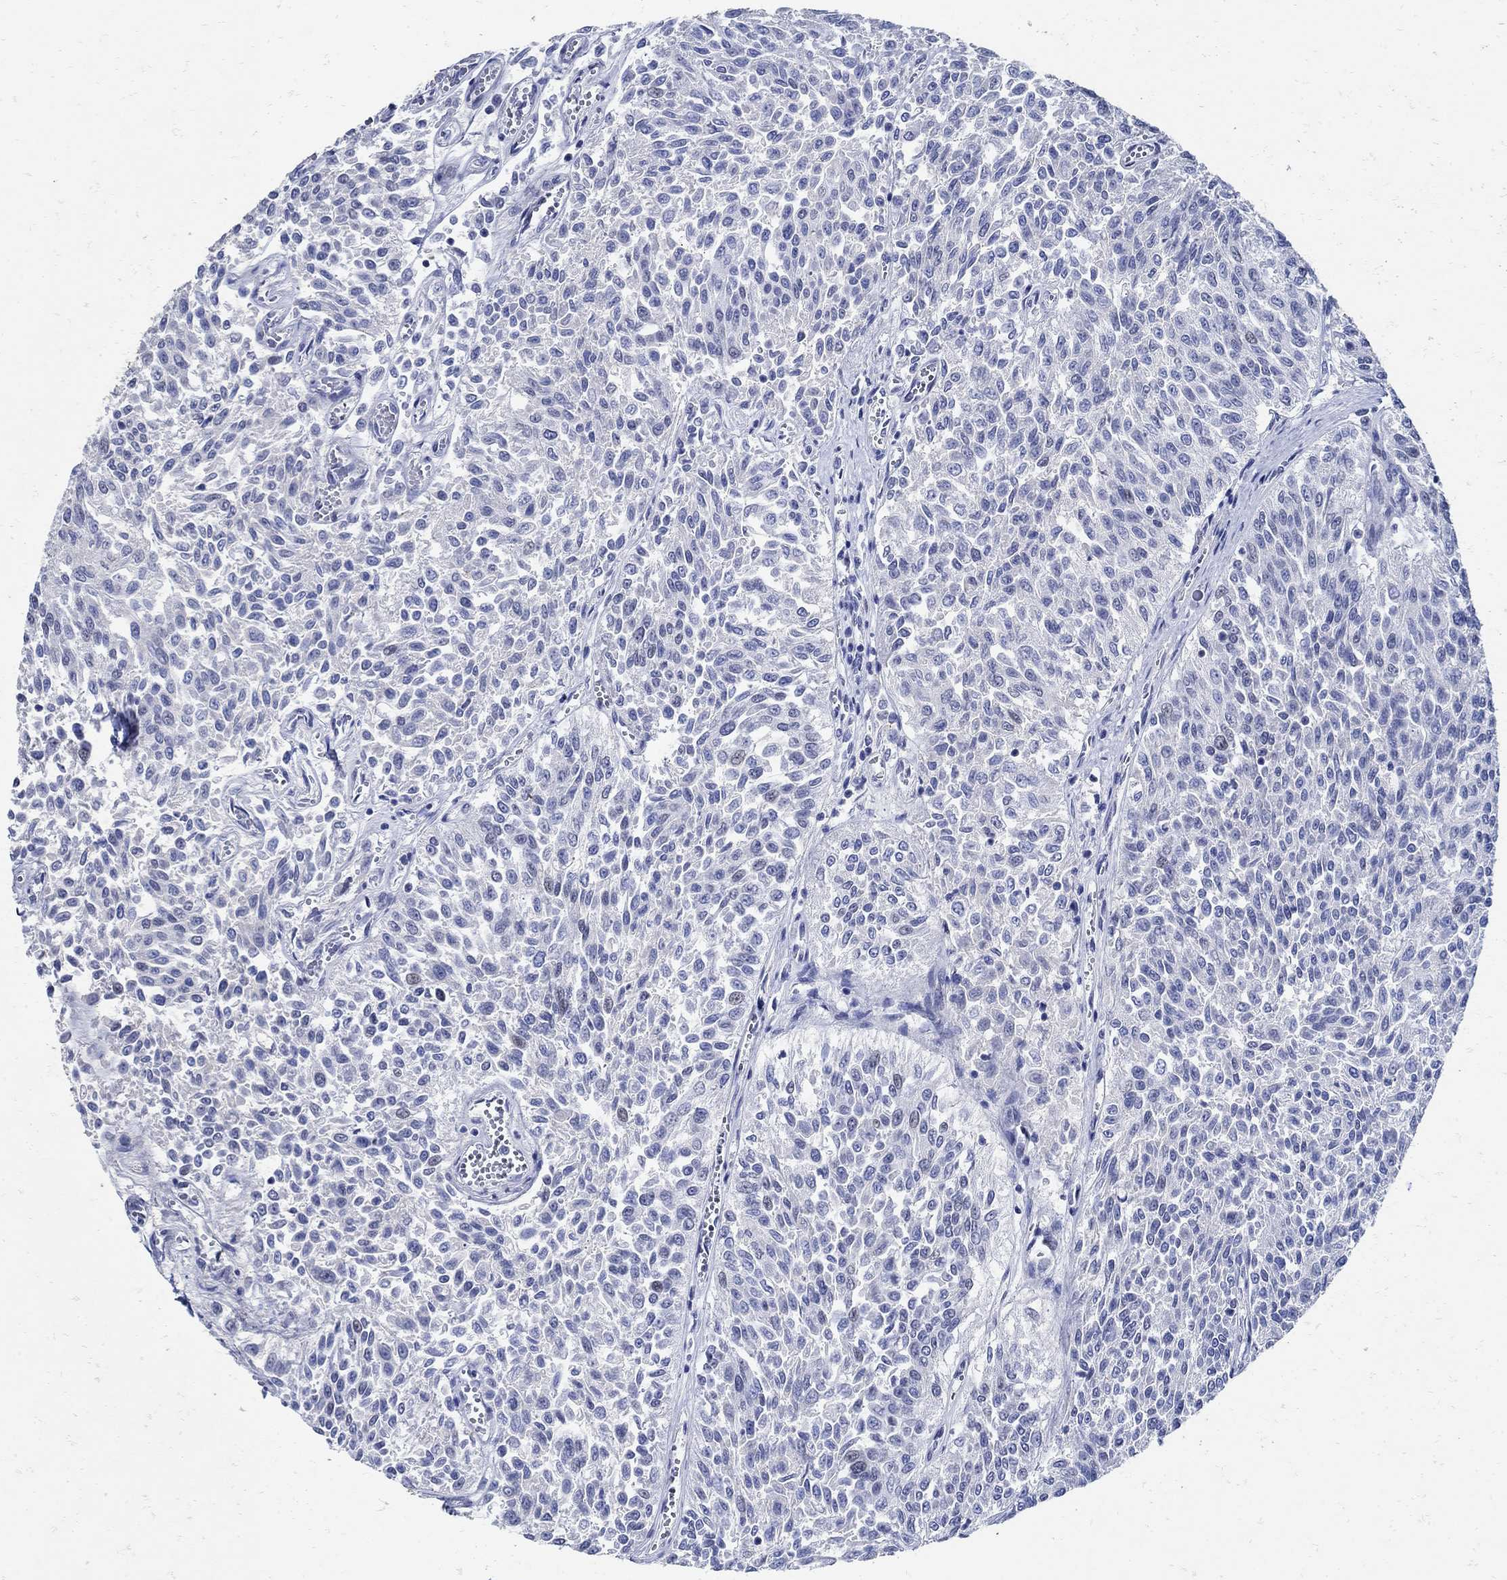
{"staining": {"intensity": "negative", "quantity": "none", "location": "none"}, "tissue": "urothelial cancer", "cell_type": "Tumor cells", "image_type": "cancer", "snomed": [{"axis": "morphology", "description": "Urothelial carcinoma, Low grade"}, {"axis": "topography", "description": "Urinary bladder"}], "caption": "Urothelial carcinoma (low-grade) stained for a protein using immunohistochemistry (IHC) exhibits no staining tumor cells.", "gene": "NOS1", "patient": {"sex": "male", "age": 78}}